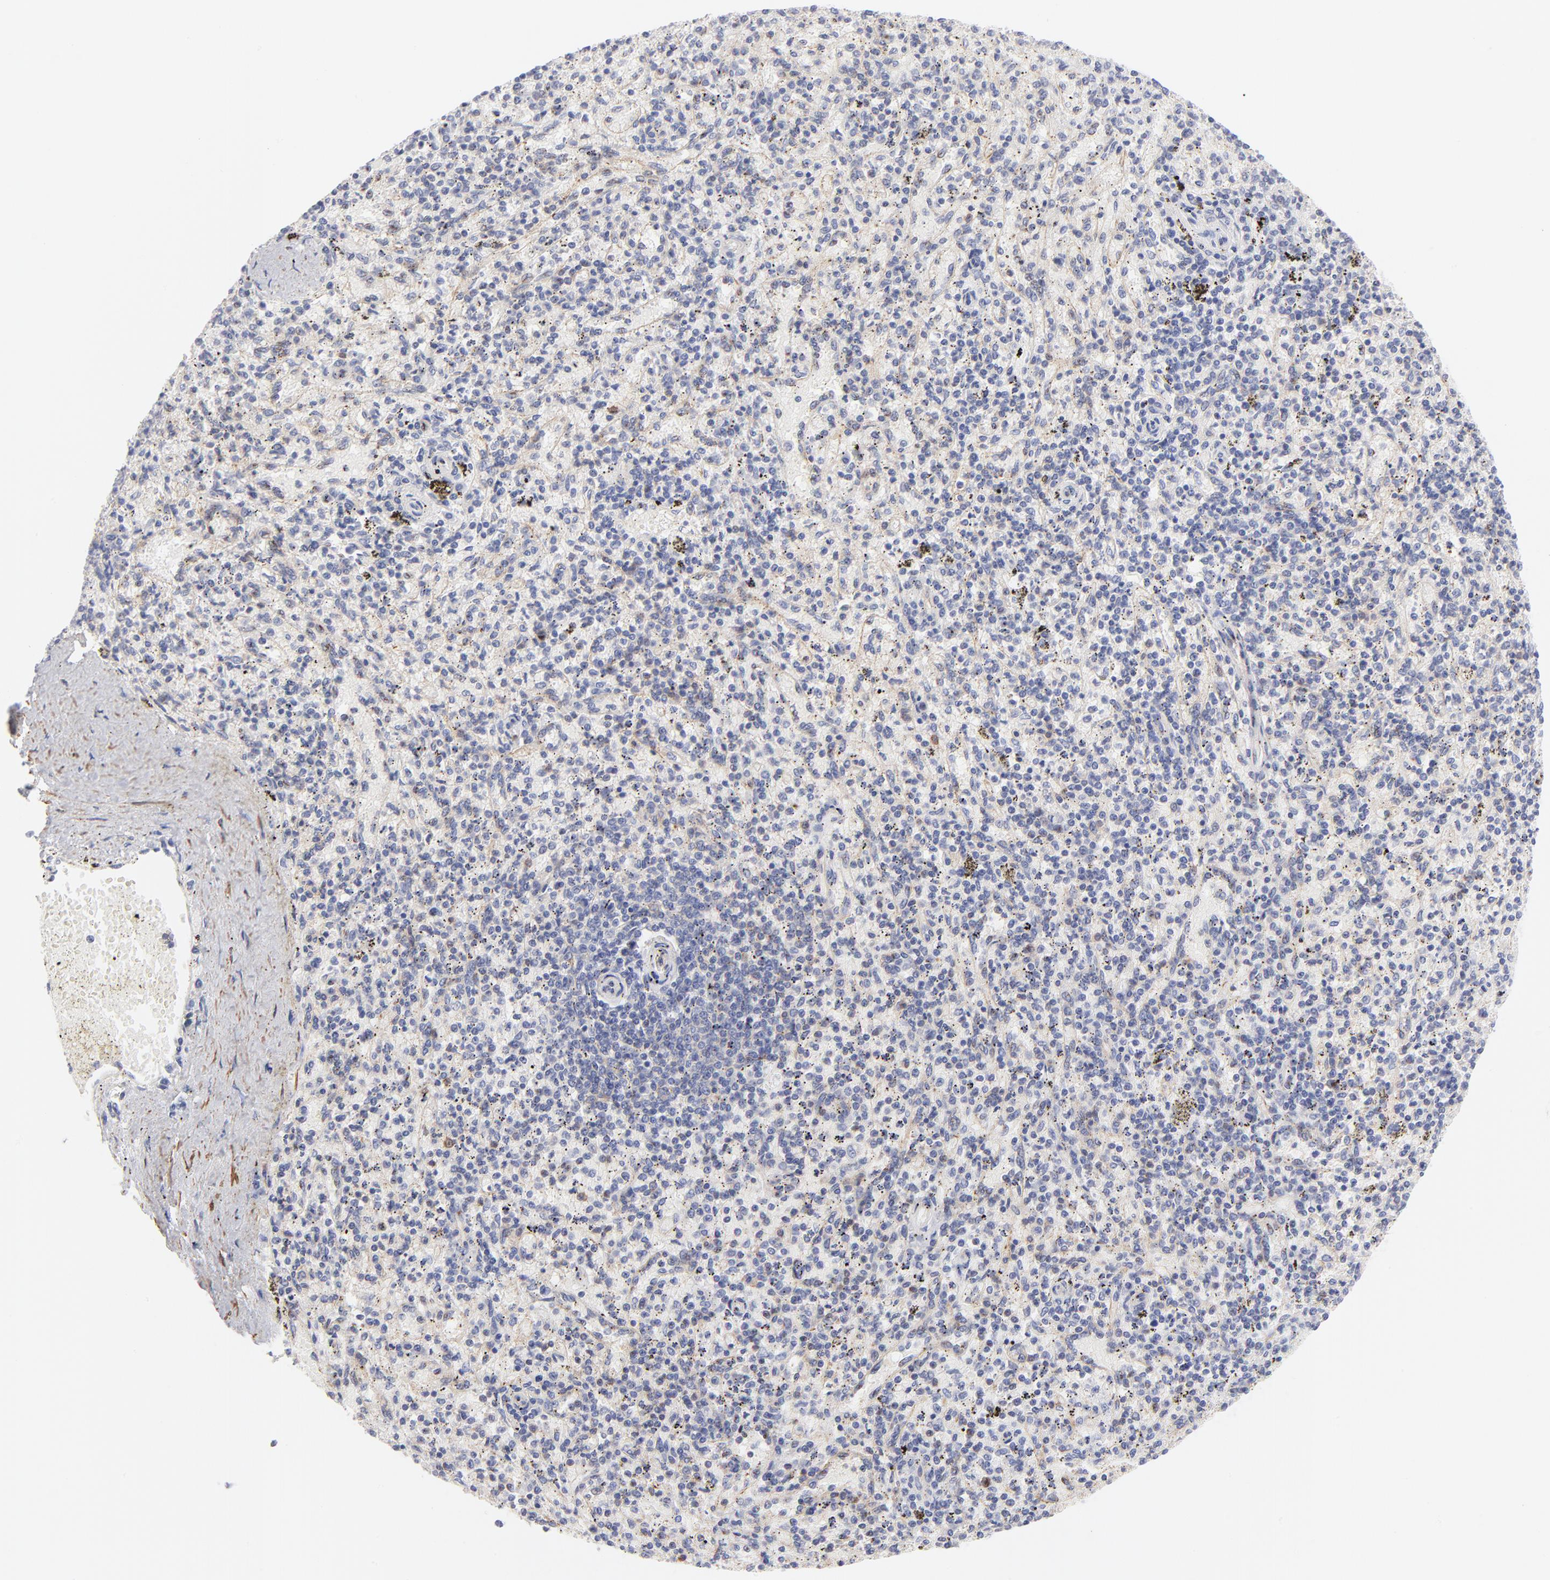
{"staining": {"intensity": "negative", "quantity": "none", "location": "none"}, "tissue": "spleen", "cell_type": "Cells in red pulp", "image_type": "normal", "snomed": [{"axis": "morphology", "description": "Normal tissue, NOS"}, {"axis": "topography", "description": "Spleen"}], "caption": "High magnification brightfield microscopy of unremarkable spleen stained with DAB (brown) and counterstained with hematoxylin (blue): cells in red pulp show no significant positivity.", "gene": "ACTA2", "patient": {"sex": "female", "age": 43}}